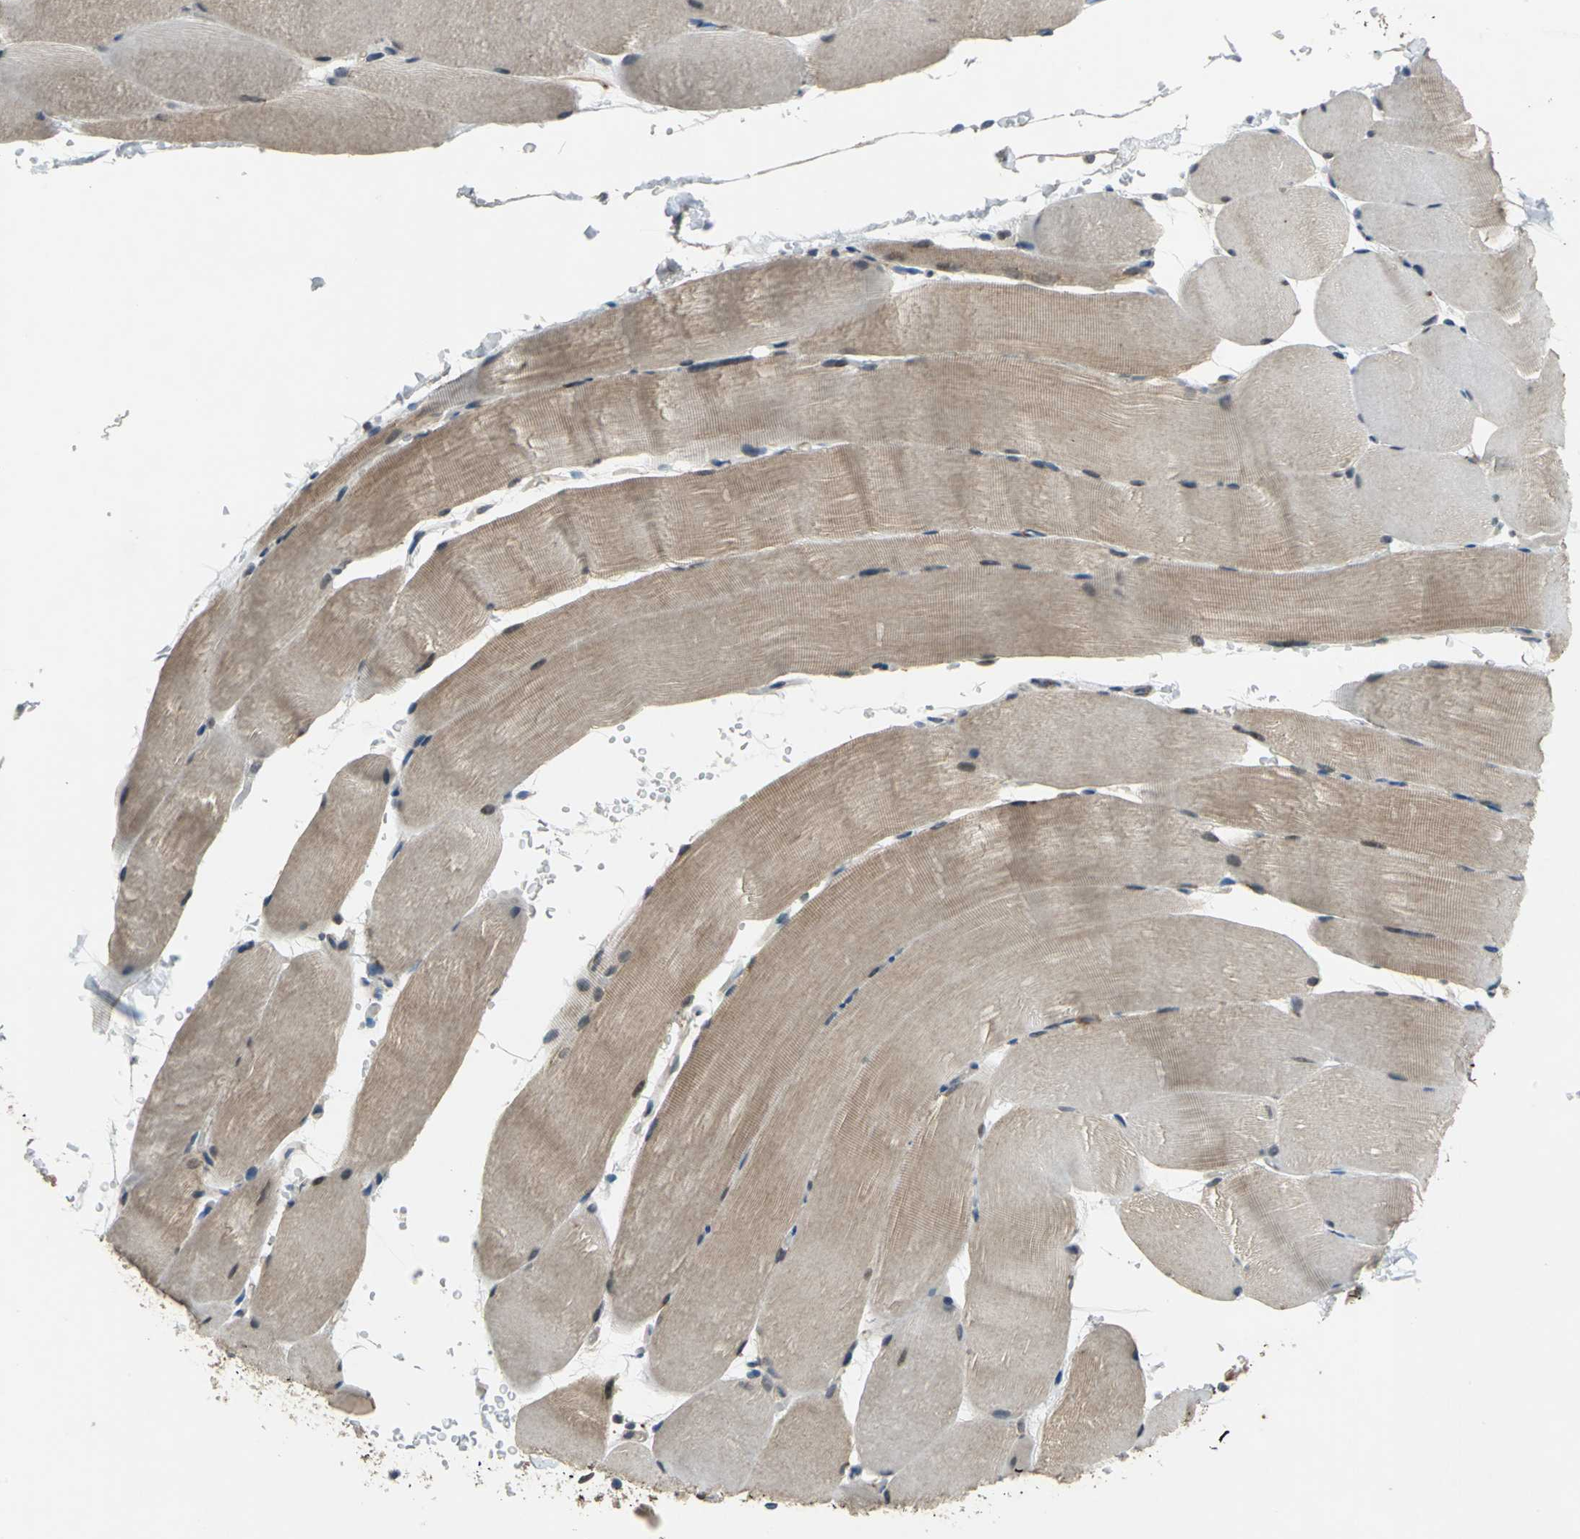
{"staining": {"intensity": "weak", "quantity": ">75%", "location": "cytoplasmic/membranous"}, "tissue": "skeletal muscle", "cell_type": "Myocytes", "image_type": "normal", "snomed": [{"axis": "morphology", "description": "Normal tissue, NOS"}, {"axis": "topography", "description": "Skeletal muscle"}, {"axis": "topography", "description": "Parathyroid gland"}], "caption": "Protein staining by immunohistochemistry (IHC) displays weak cytoplasmic/membranous staining in approximately >75% of myocytes in benign skeletal muscle.", "gene": "NFKBIE", "patient": {"sex": "female", "age": 37}}